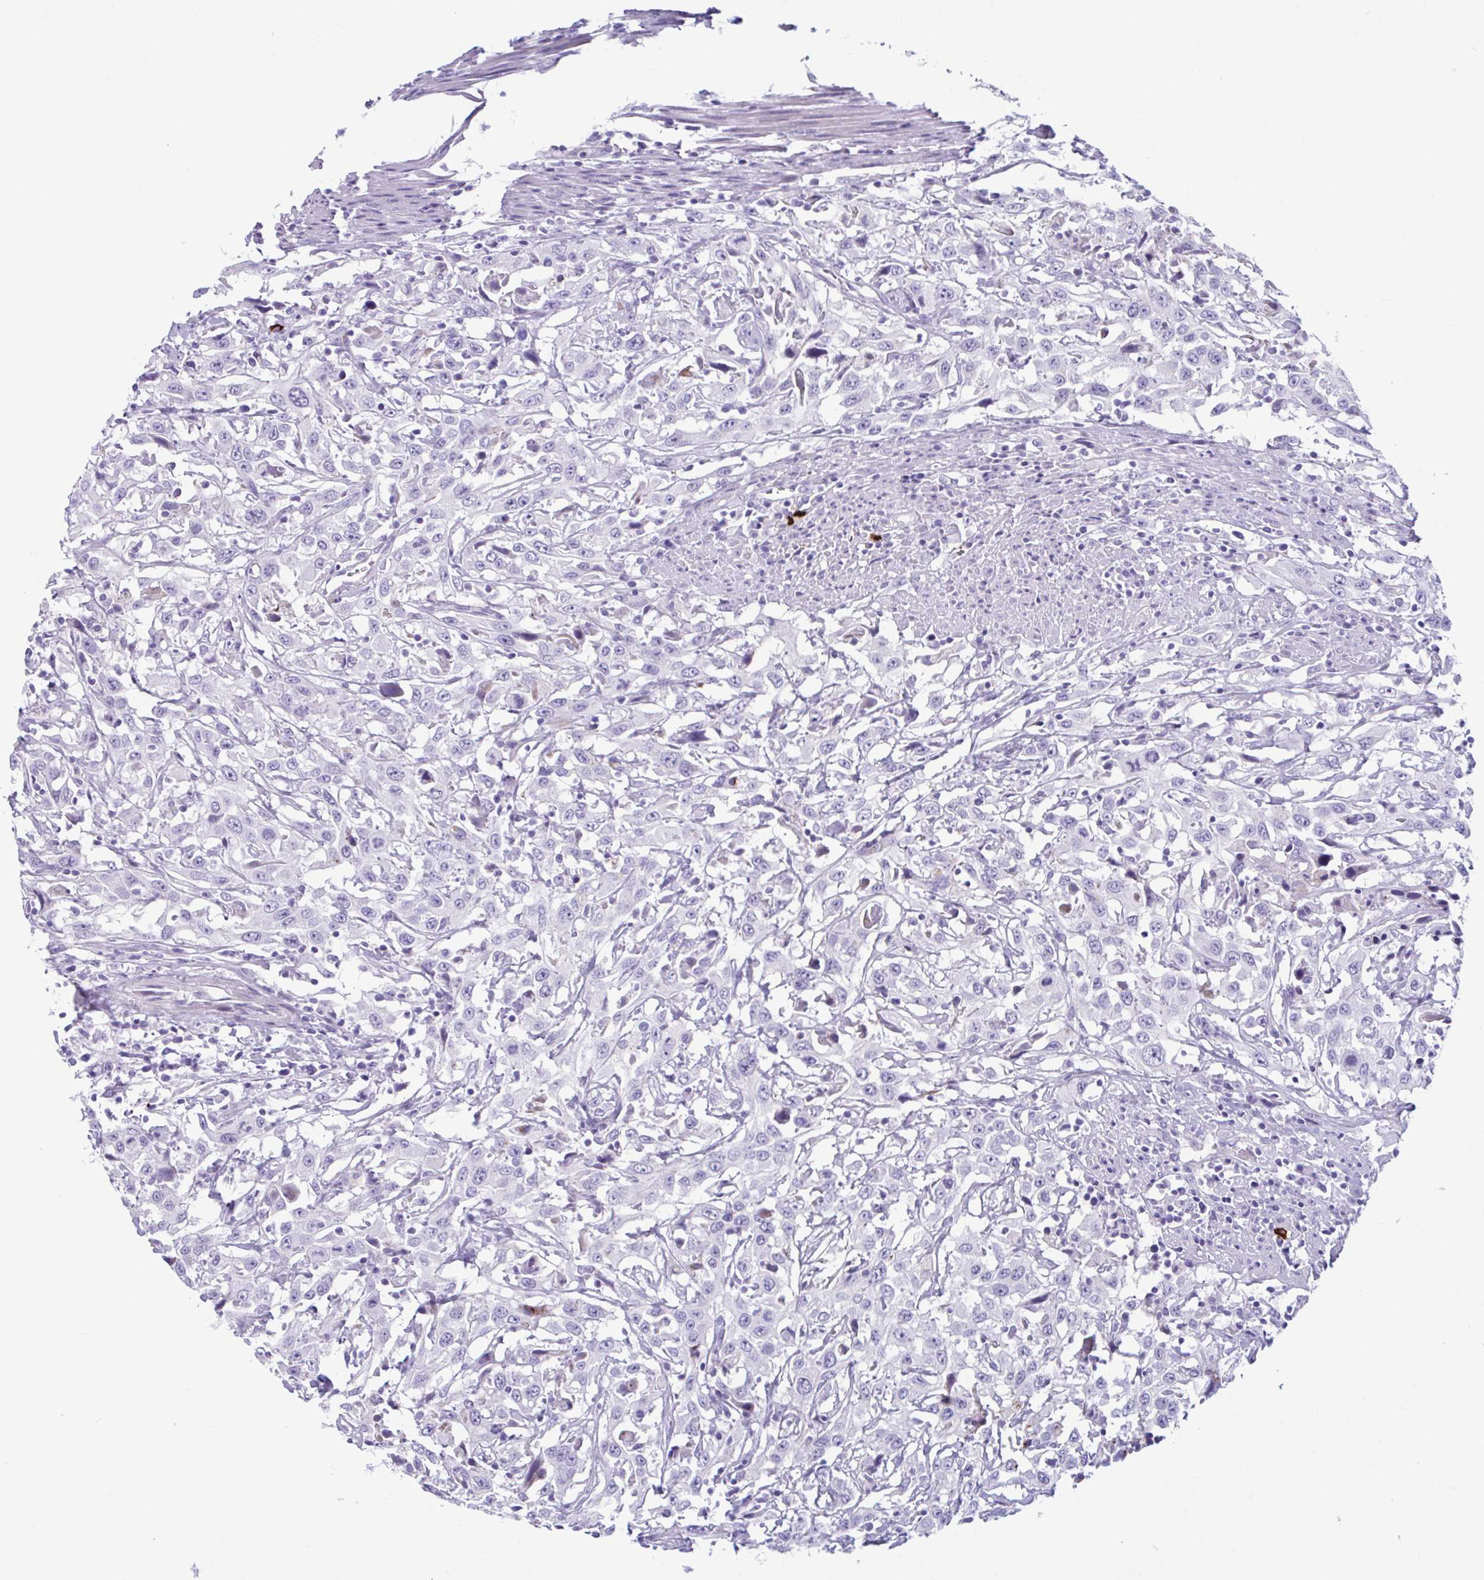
{"staining": {"intensity": "negative", "quantity": "none", "location": "none"}, "tissue": "urothelial cancer", "cell_type": "Tumor cells", "image_type": "cancer", "snomed": [{"axis": "morphology", "description": "Urothelial carcinoma, High grade"}, {"axis": "topography", "description": "Urinary bladder"}], "caption": "High power microscopy photomicrograph of an immunohistochemistry histopathology image of urothelial cancer, revealing no significant staining in tumor cells. (Stains: DAB (3,3'-diaminobenzidine) immunohistochemistry with hematoxylin counter stain, Microscopy: brightfield microscopy at high magnification).", "gene": "C12orf71", "patient": {"sex": "male", "age": 61}}